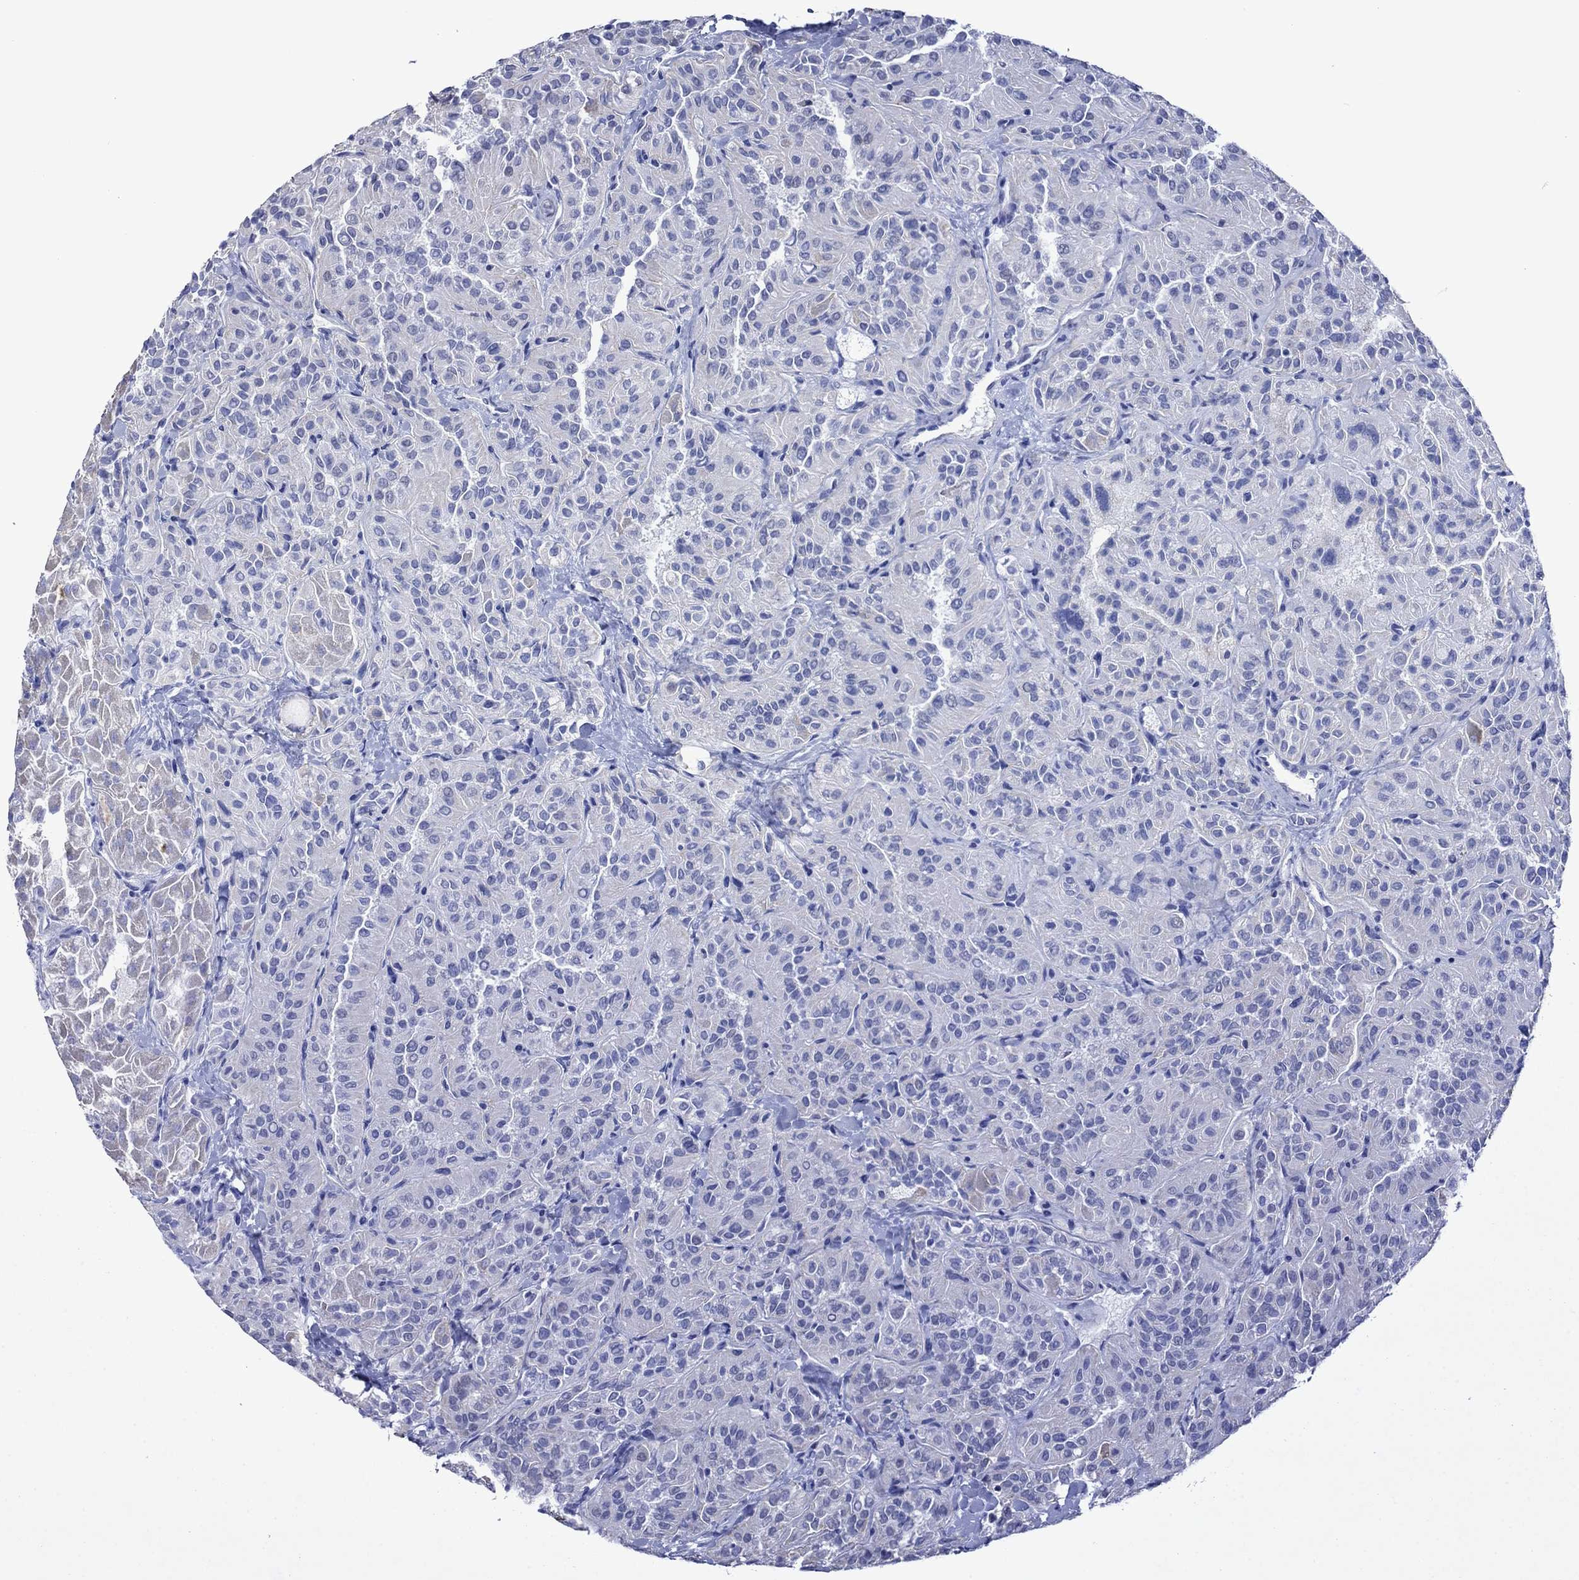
{"staining": {"intensity": "negative", "quantity": "none", "location": "none"}, "tissue": "thyroid cancer", "cell_type": "Tumor cells", "image_type": "cancer", "snomed": [{"axis": "morphology", "description": "Papillary adenocarcinoma, NOS"}, {"axis": "topography", "description": "Thyroid gland"}], "caption": "This is an immunohistochemistry histopathology image of papillary adenocarcinoma (thyroid). There is no expression in tumor cells.", "gene": "PIWIL1", "patient": {"sex": "female", "age": 45}}